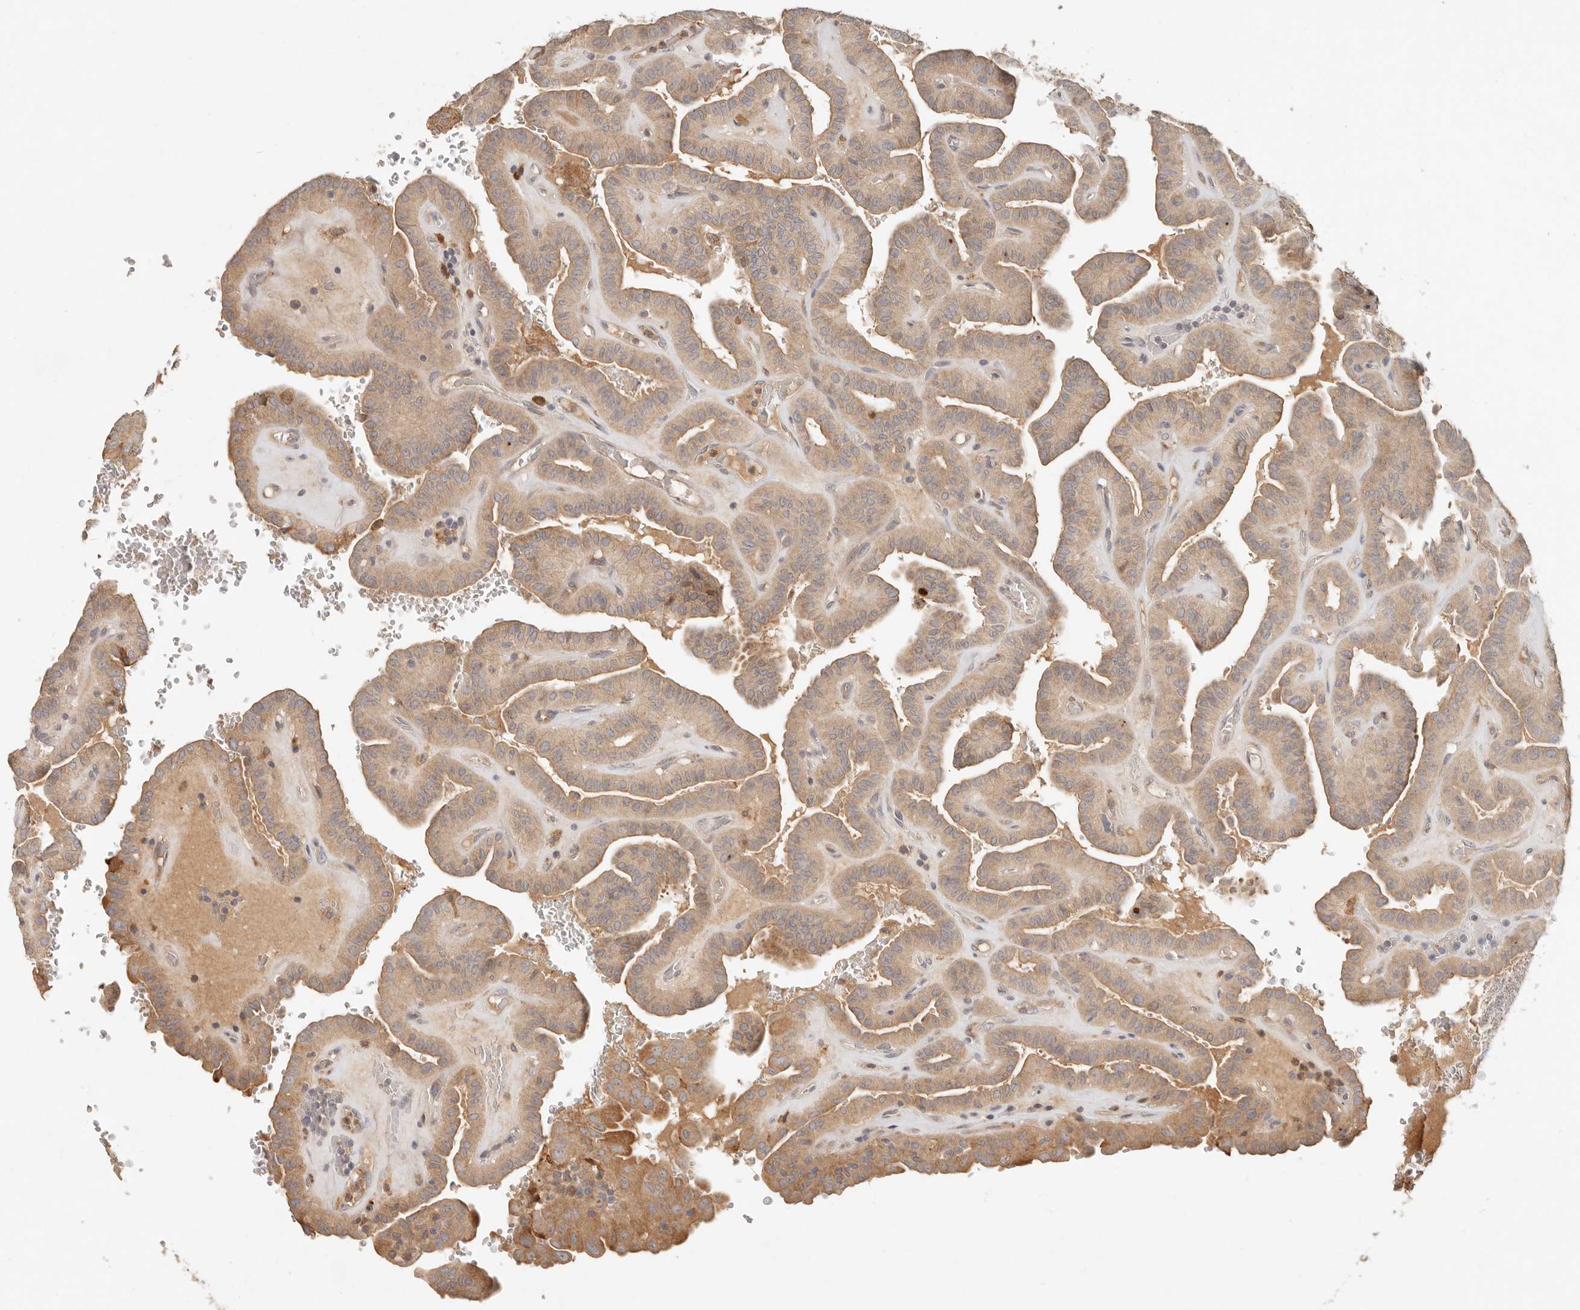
{"staining": {"intensity": "moderate", "quantity": ">75%", "location": "cytoplasmic/membranous"}, "tissue": "thyroid cancer", "cell_type": "Tumor cells", "image_type": "cancer", "snomed": [{"axis": "morphology", "description": "Papillary adenocarcinoma, NOS"}, {"axis": "topography", "description": "Thyroid gland"}], "caption": "Immunohistochemical staining of thyroid papillary adenocarcinoma reveals moderate cytoplasmic/membranous protein staining in approximately >75% of tumor cells.", "gene": "ARHGEF10L", "patient": {"sex": "male", "age": 77}}